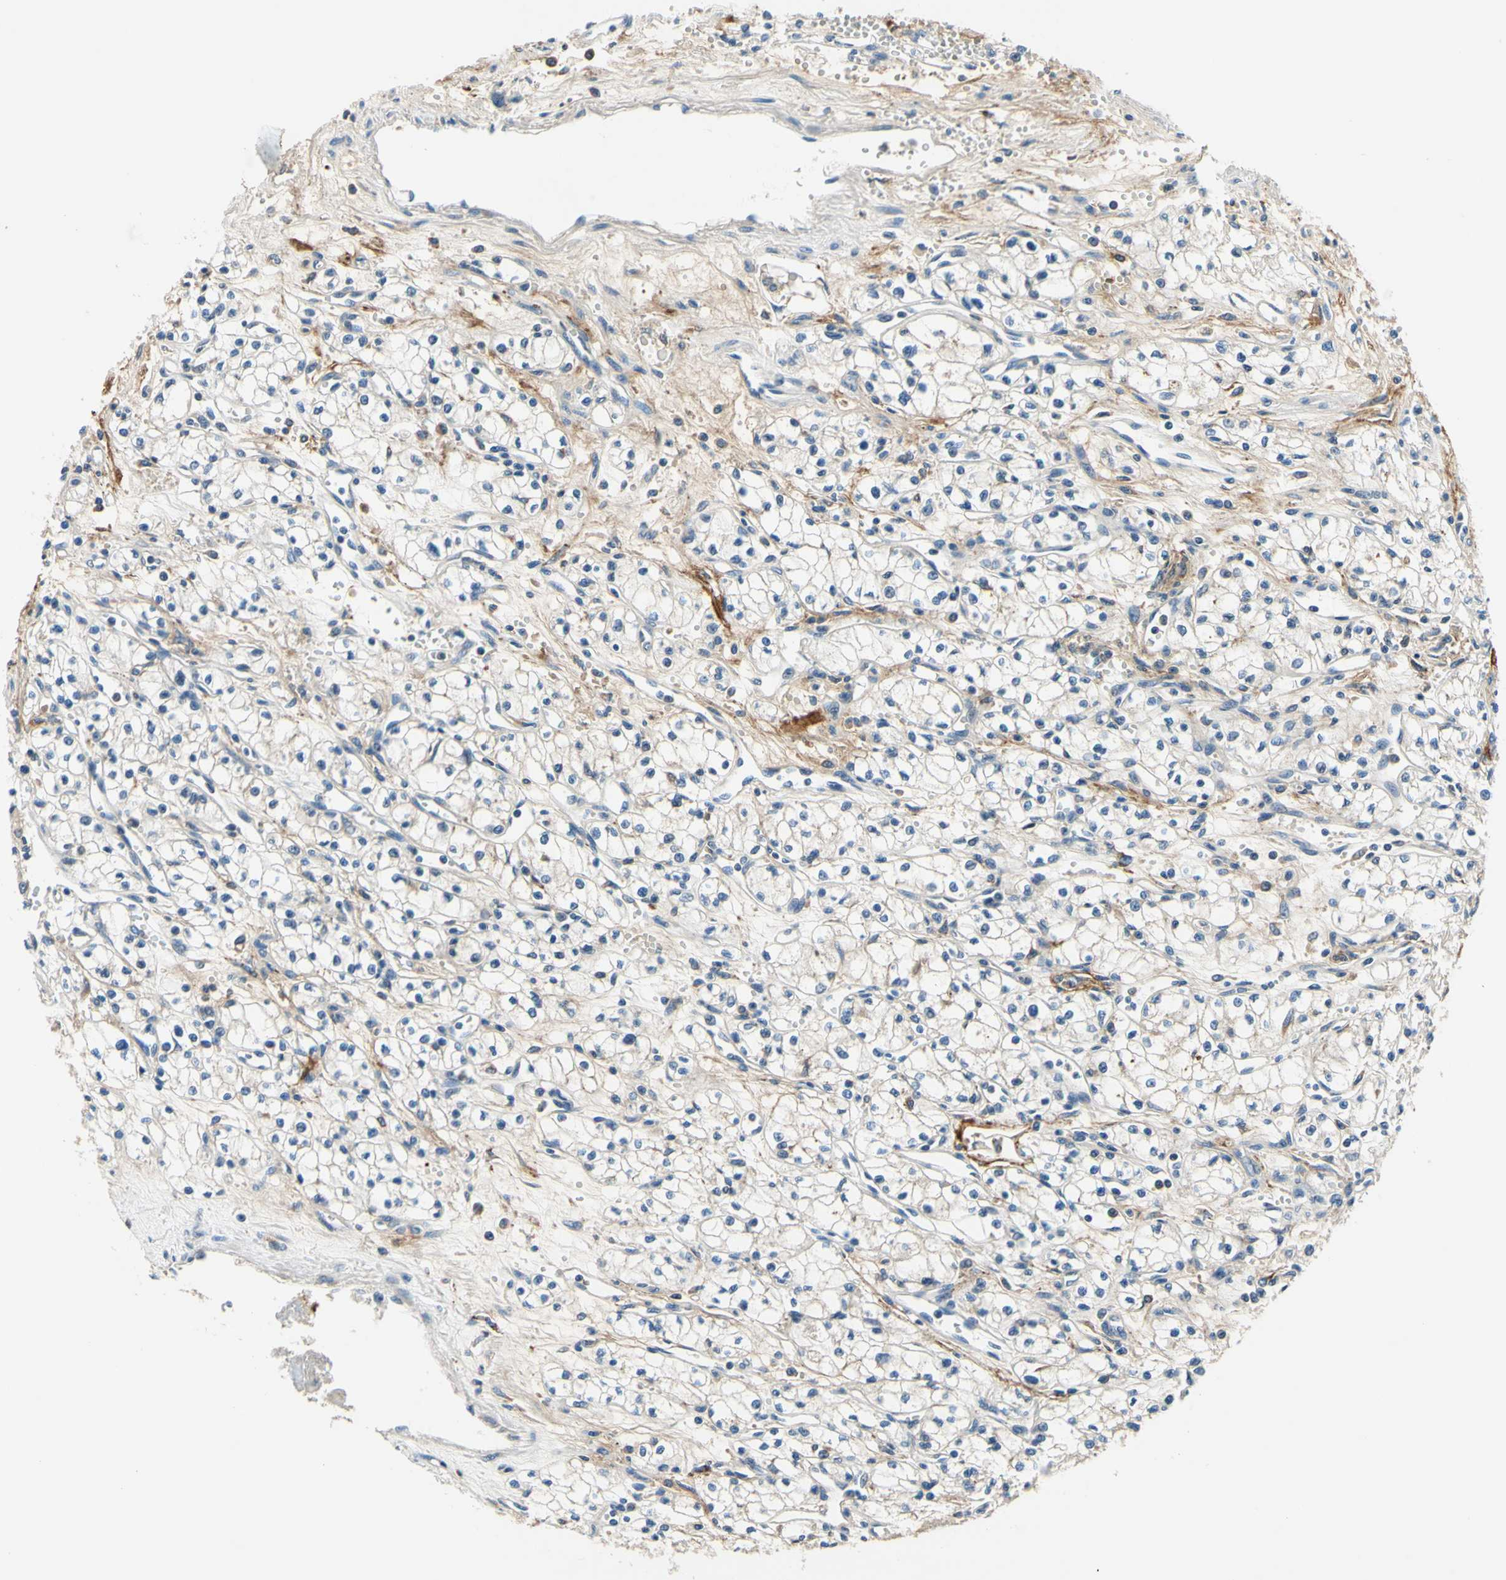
{"staining": {"intensity": "negative", "quantity": "none", "location": "none"}, "tissue": "renal cancer", "cell_type": "Tumor cells", "image_type": "cancer", "snomed": [{"axis": "morphology", "description": "Normal tissue, NOS"}, {"axis": "morphology", "description": "Adenocarcinoma, NOS"}, {"axis": "topography", "description": "Kidney"}], "caption": "Tumor cells are negative for protein expression in human renal adenocarcinoma.", "gene": "PLA2G4A", "patient": {"sex": "male", "age": 59}}